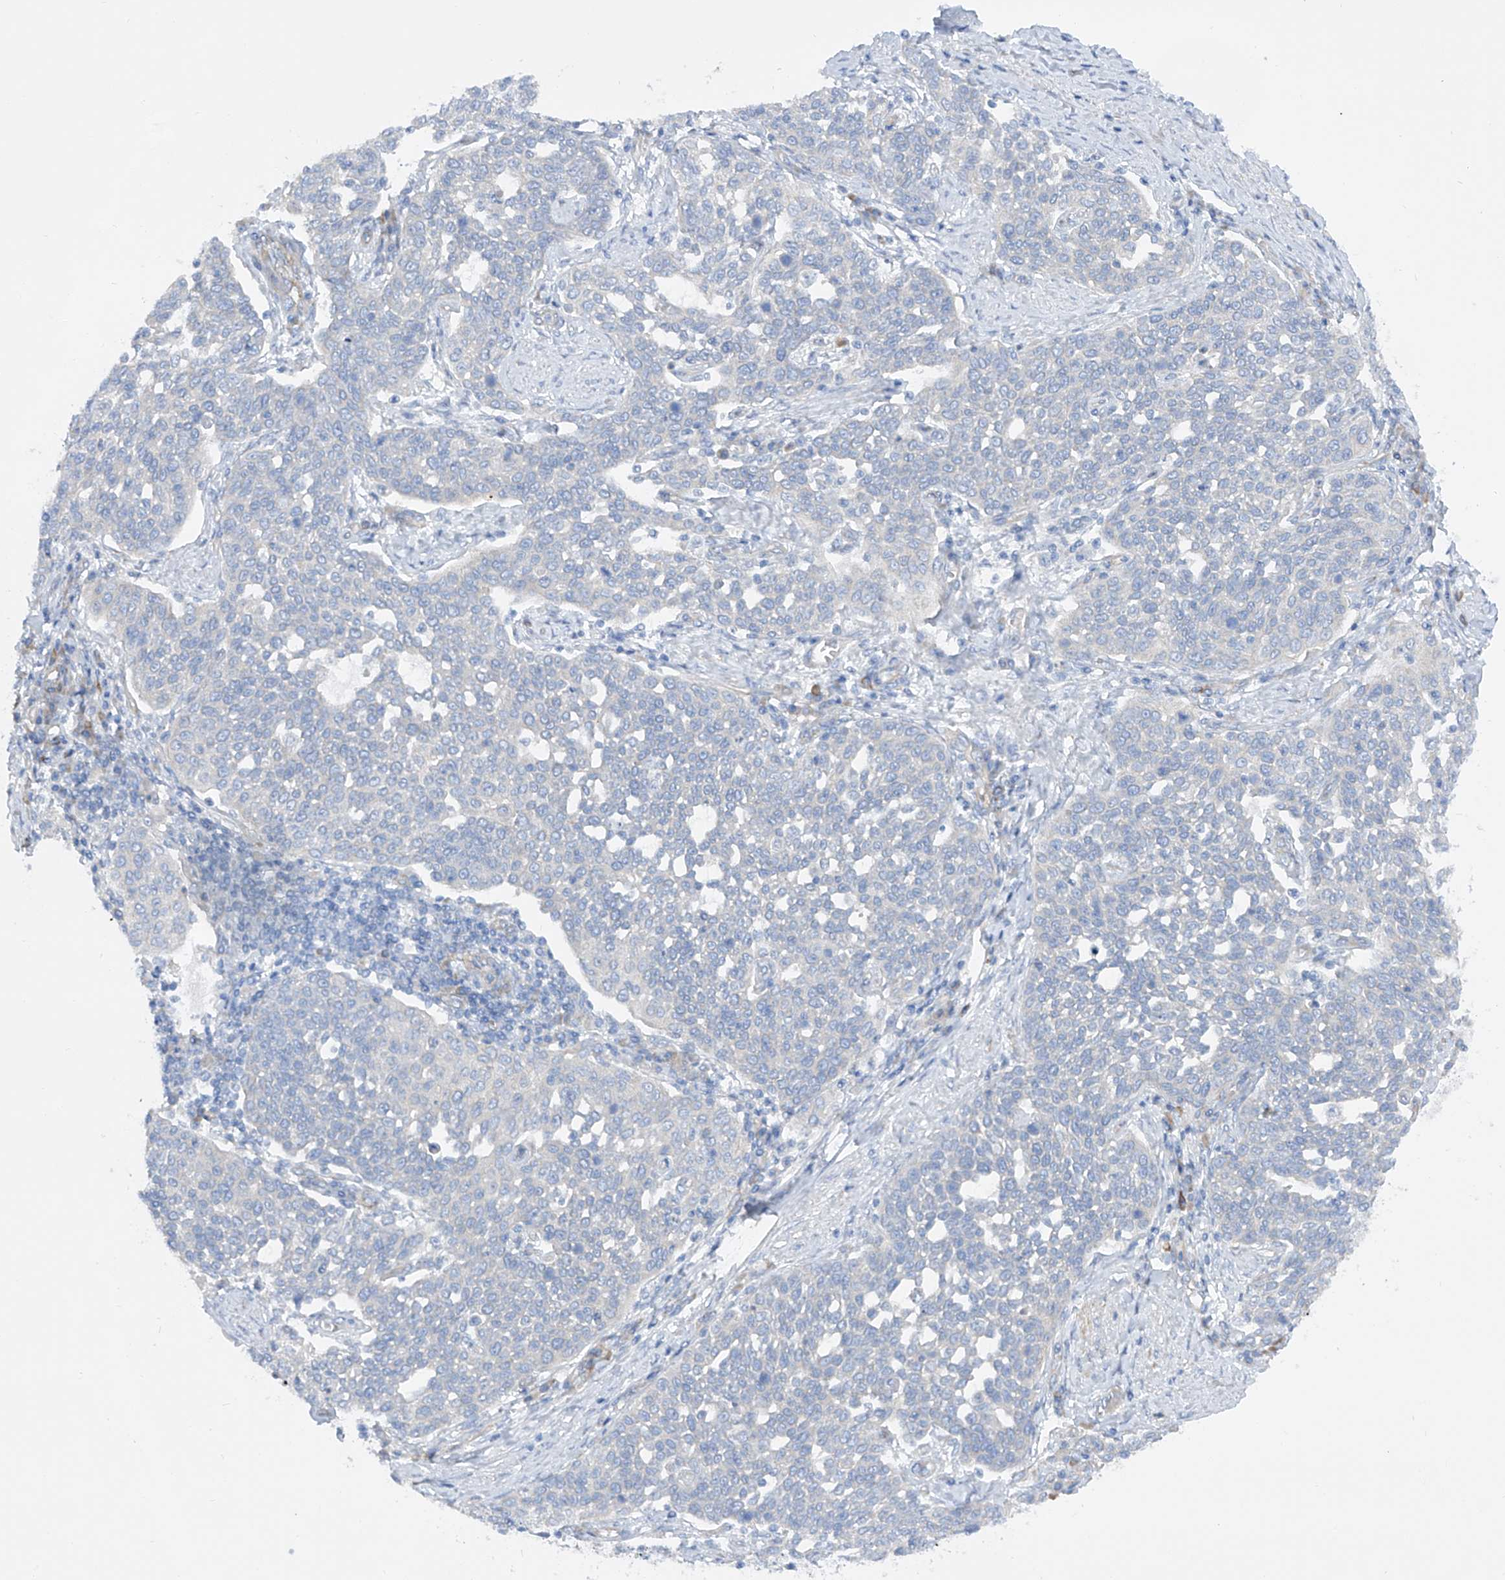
{"staining": {"intensity": "negative", "quantity": "none", "location": "none"}, "tissue": "cervical cancer", "cell_type": "Tumor cells", "image_type": "cancer", "snomed": [{"axis": "morphology", "description": "Squamous cell carcinoma, NOS"}, {"axis": "topography", "description": "Cervix"}], "caption": "This is an immunohistochemistry (IHC) histopathology image of human cervical squamous cell carcinoma. There is no expression in tumor cells.", "gene": "LCA5", "patient": {"sex": "female", "age": 34}}